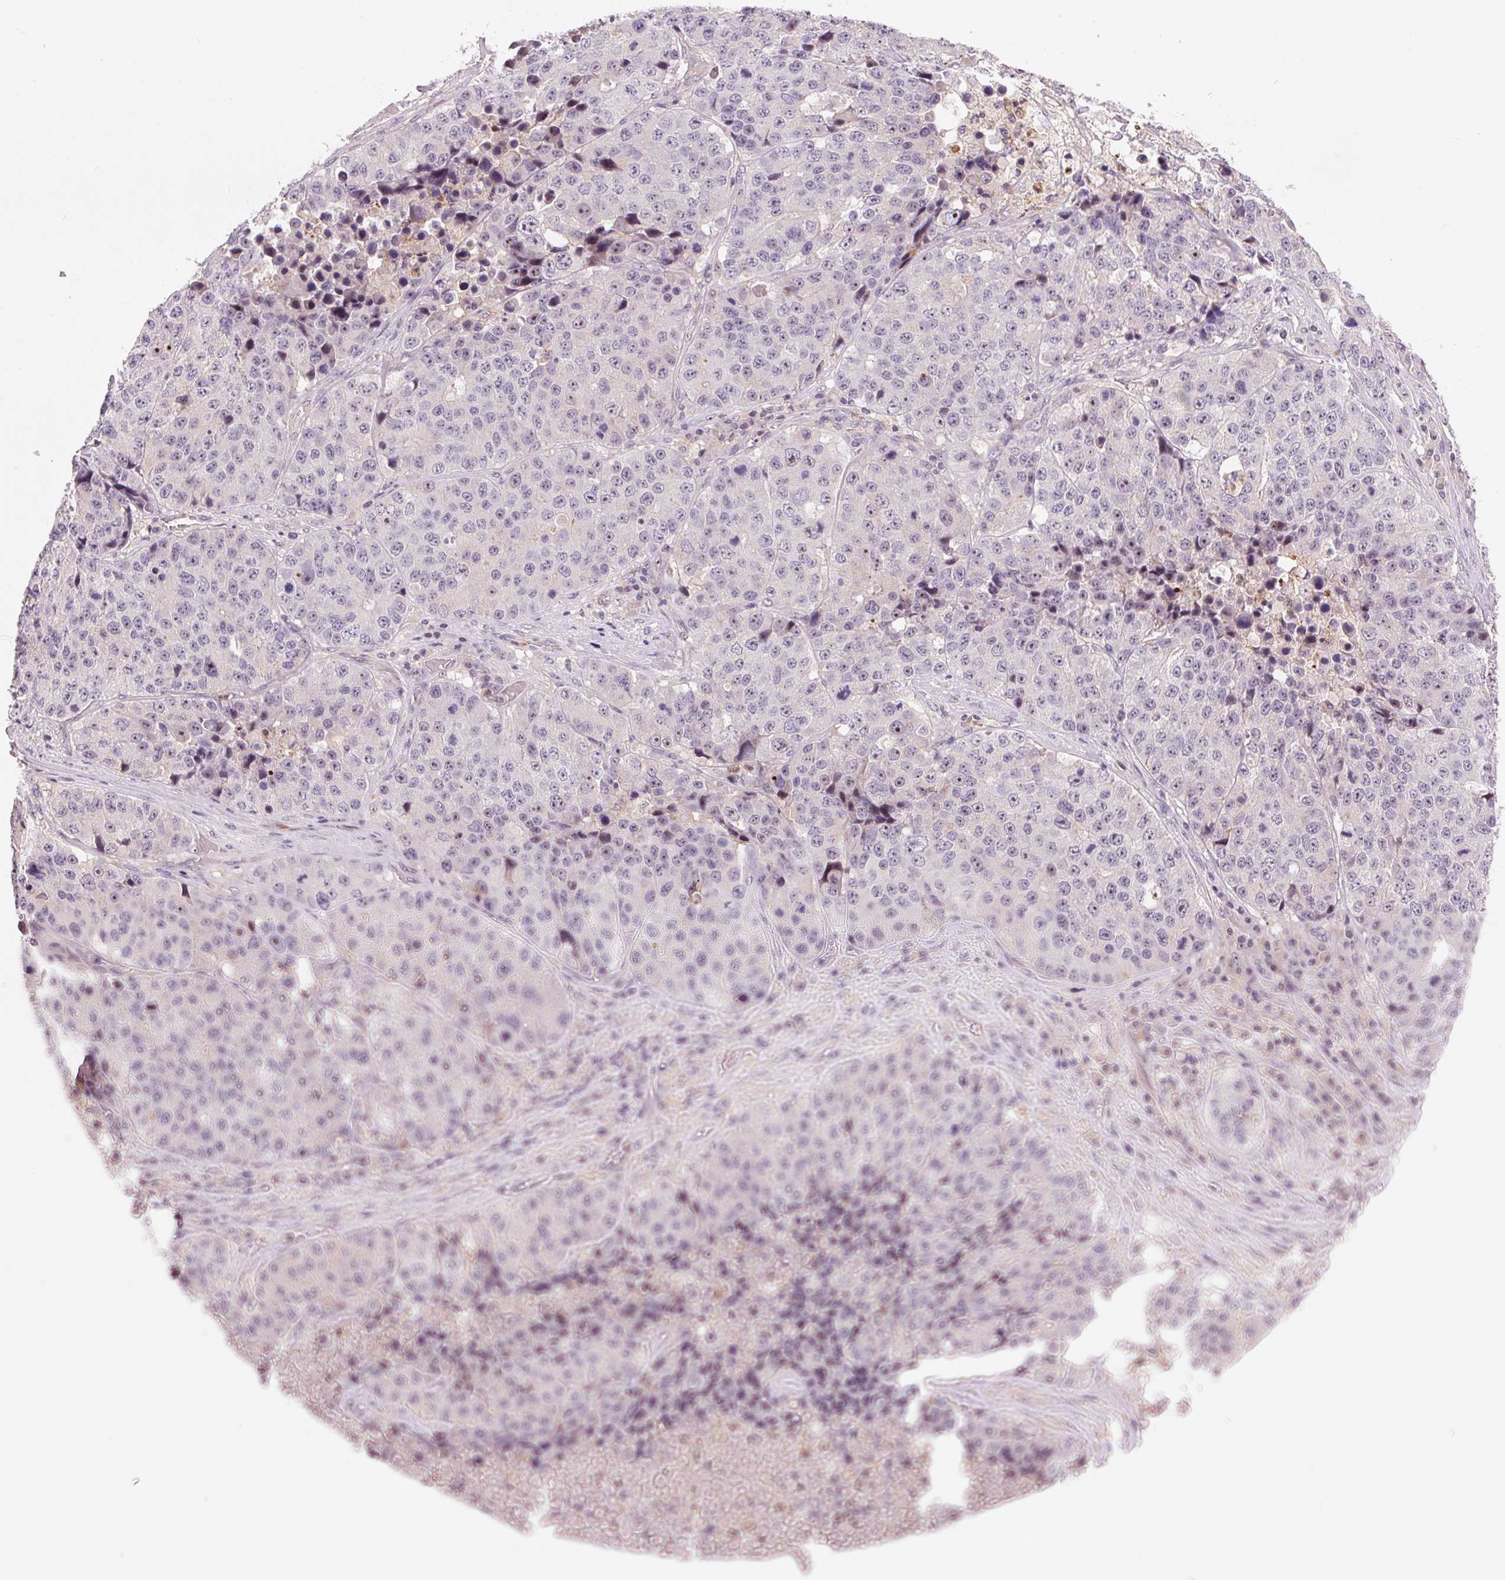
{"staining": {"intensity": "negative", "quantity": "none", "location": "none"}, "tissue": "stomach cancer", "cell_type": "Tumor cells", "image_type": "cancer", "snomed": [{"axis": "morphology", "description": "Adenocarcinoma, NOS"}, {"axis": "topography", "description": "Stomach"}], "caption": "DAB (3,3'-diaminobenzidine) immunohistochemical staining of human adenocarcinoma (stomach) reveals no significant staining in tumor cells.", "gene": "RANBP3L", "patient": {"sex": "male", "age": 71}}